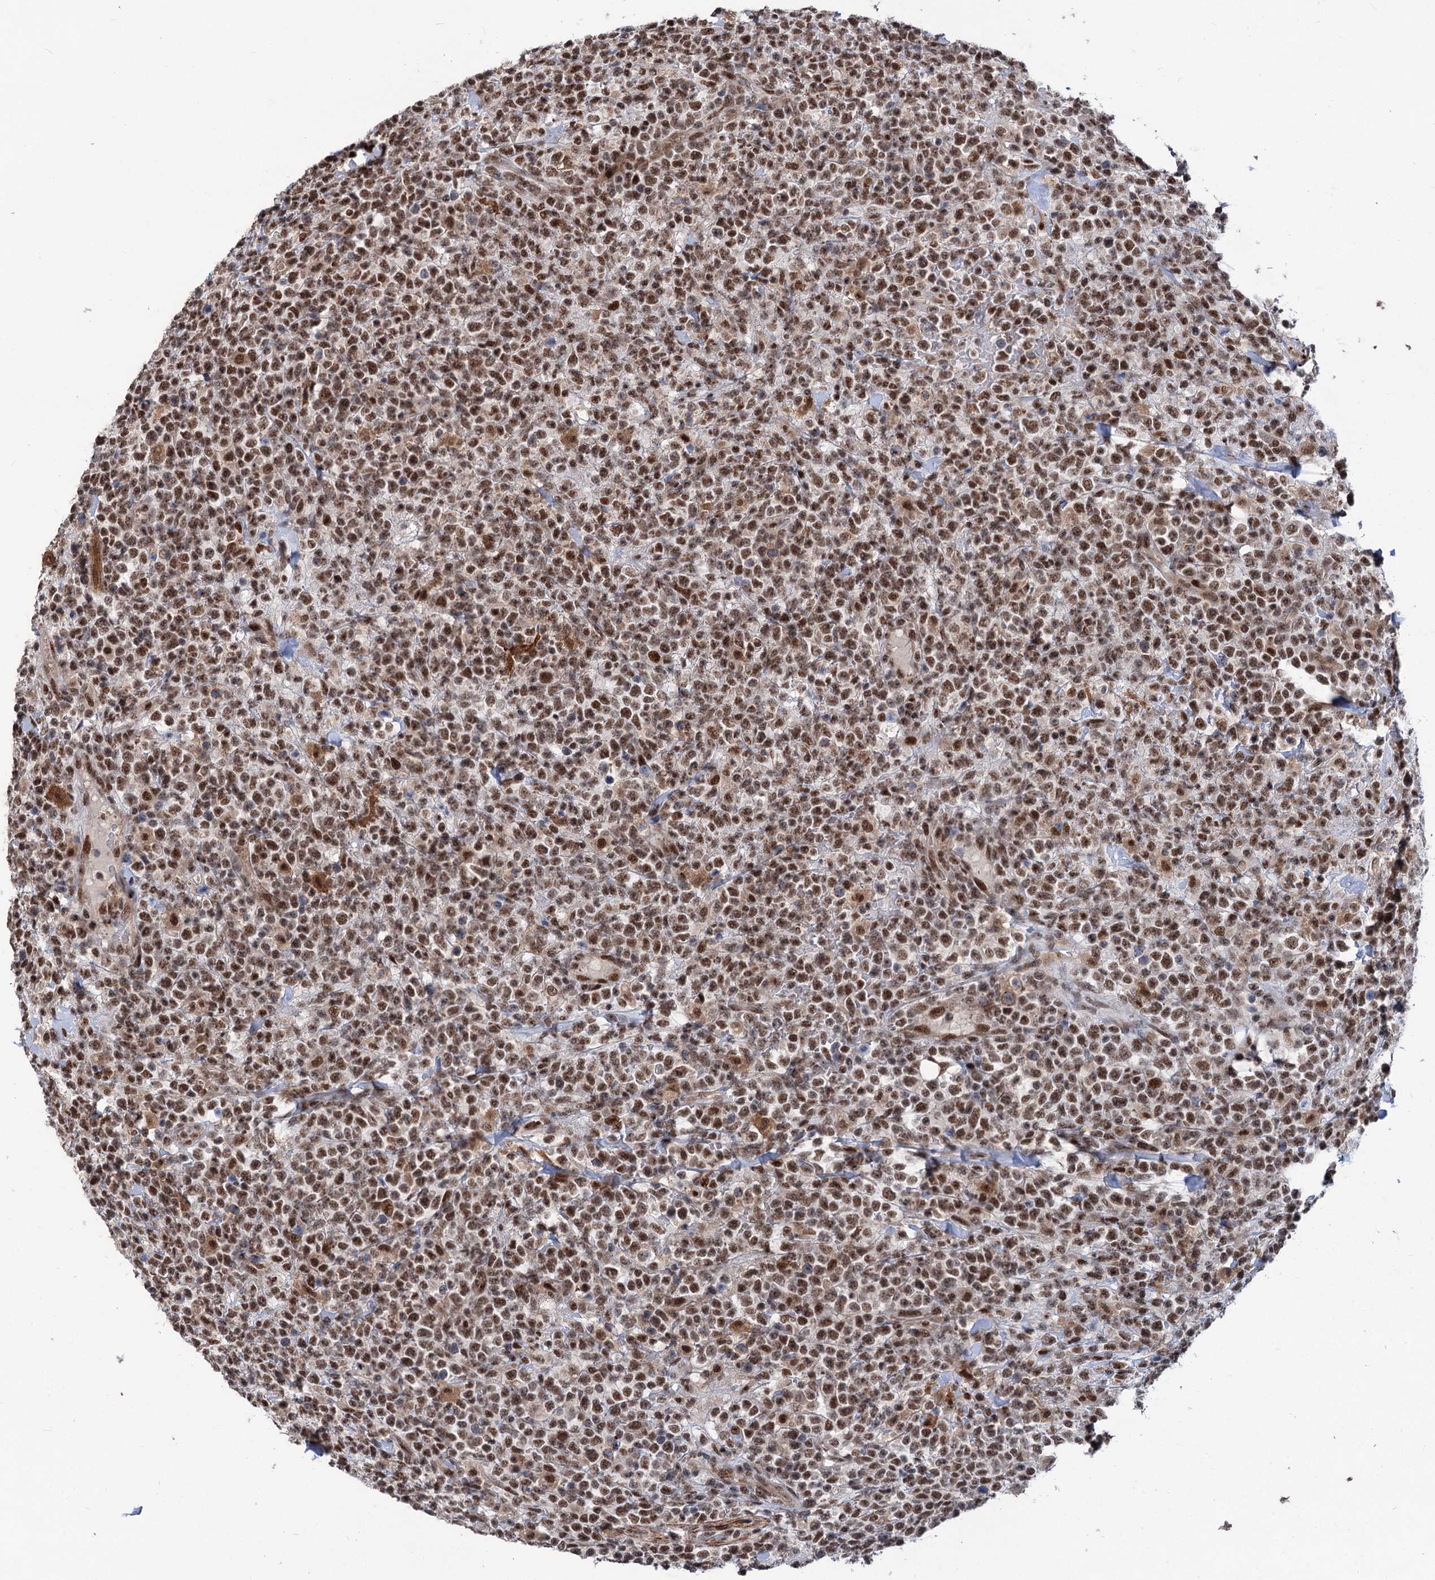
{"staining": {"intensity": "moderate", "quantity": ">75%", "location": "nuclear"}, "tissue": "lymphoma", "cell_type": "Tumor cells", "image_type": "cancer", "snomed": [{"axis": "morphology", "description": "Malignant lymphoma, non-Hodgkin's type, High grade"}, {"axis": "topography", "description": "Colon"}], "caption": "Immunohistochemistry photomicrograph of human malignant lymphoma, non-Hodgkin's type (high-grade) stained for a protein (brown), which reveals medium levels of moderate nuclear expression in about >75% of tumor cells.", "gene": "PHF8", "patient": {"sex": "female", "age": 53}}